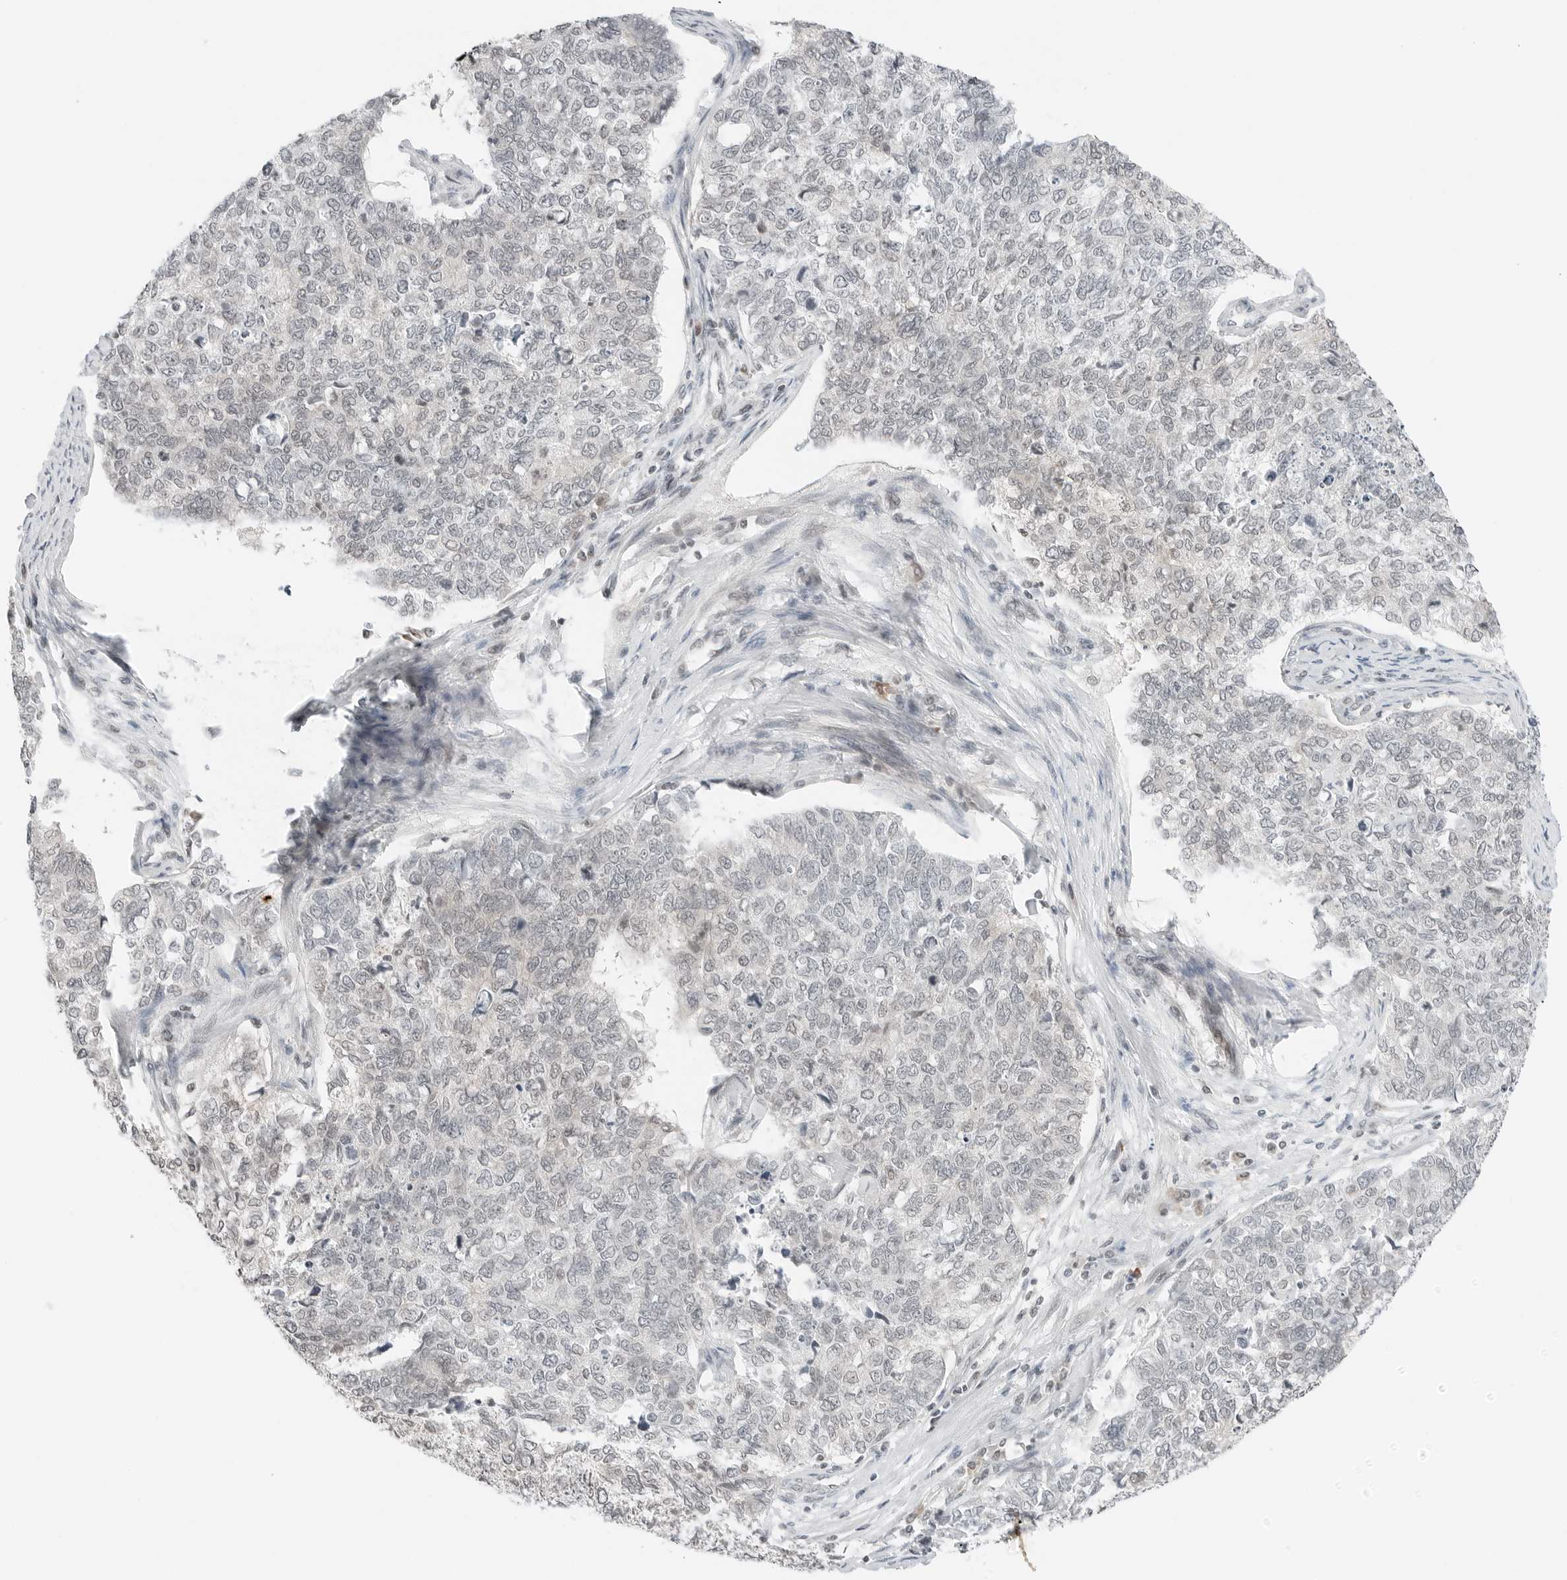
{"staining": {"intensity": "weak", "quantity": "<25%", "location": "nuclear"}, "tissue": "cervical cancer", "cell_type": "Tumor cells", "image_type": "cancer", "snomed": [{"axis": "morphology", "description": "Squamous cell carcinoma, NOS"}, {"axis": "topography", "description": "Cervix"}], "caption": "IHC histopathology image of neoplastic tissue: human cervical cancer (squamous cell carcinoma) stained with DAB (3,3'-diaminobenzidine) shows no significant protein positivity in tumor cells.", "gene": "CRTC2", "patient": {"sex": "female", "age": 63}}